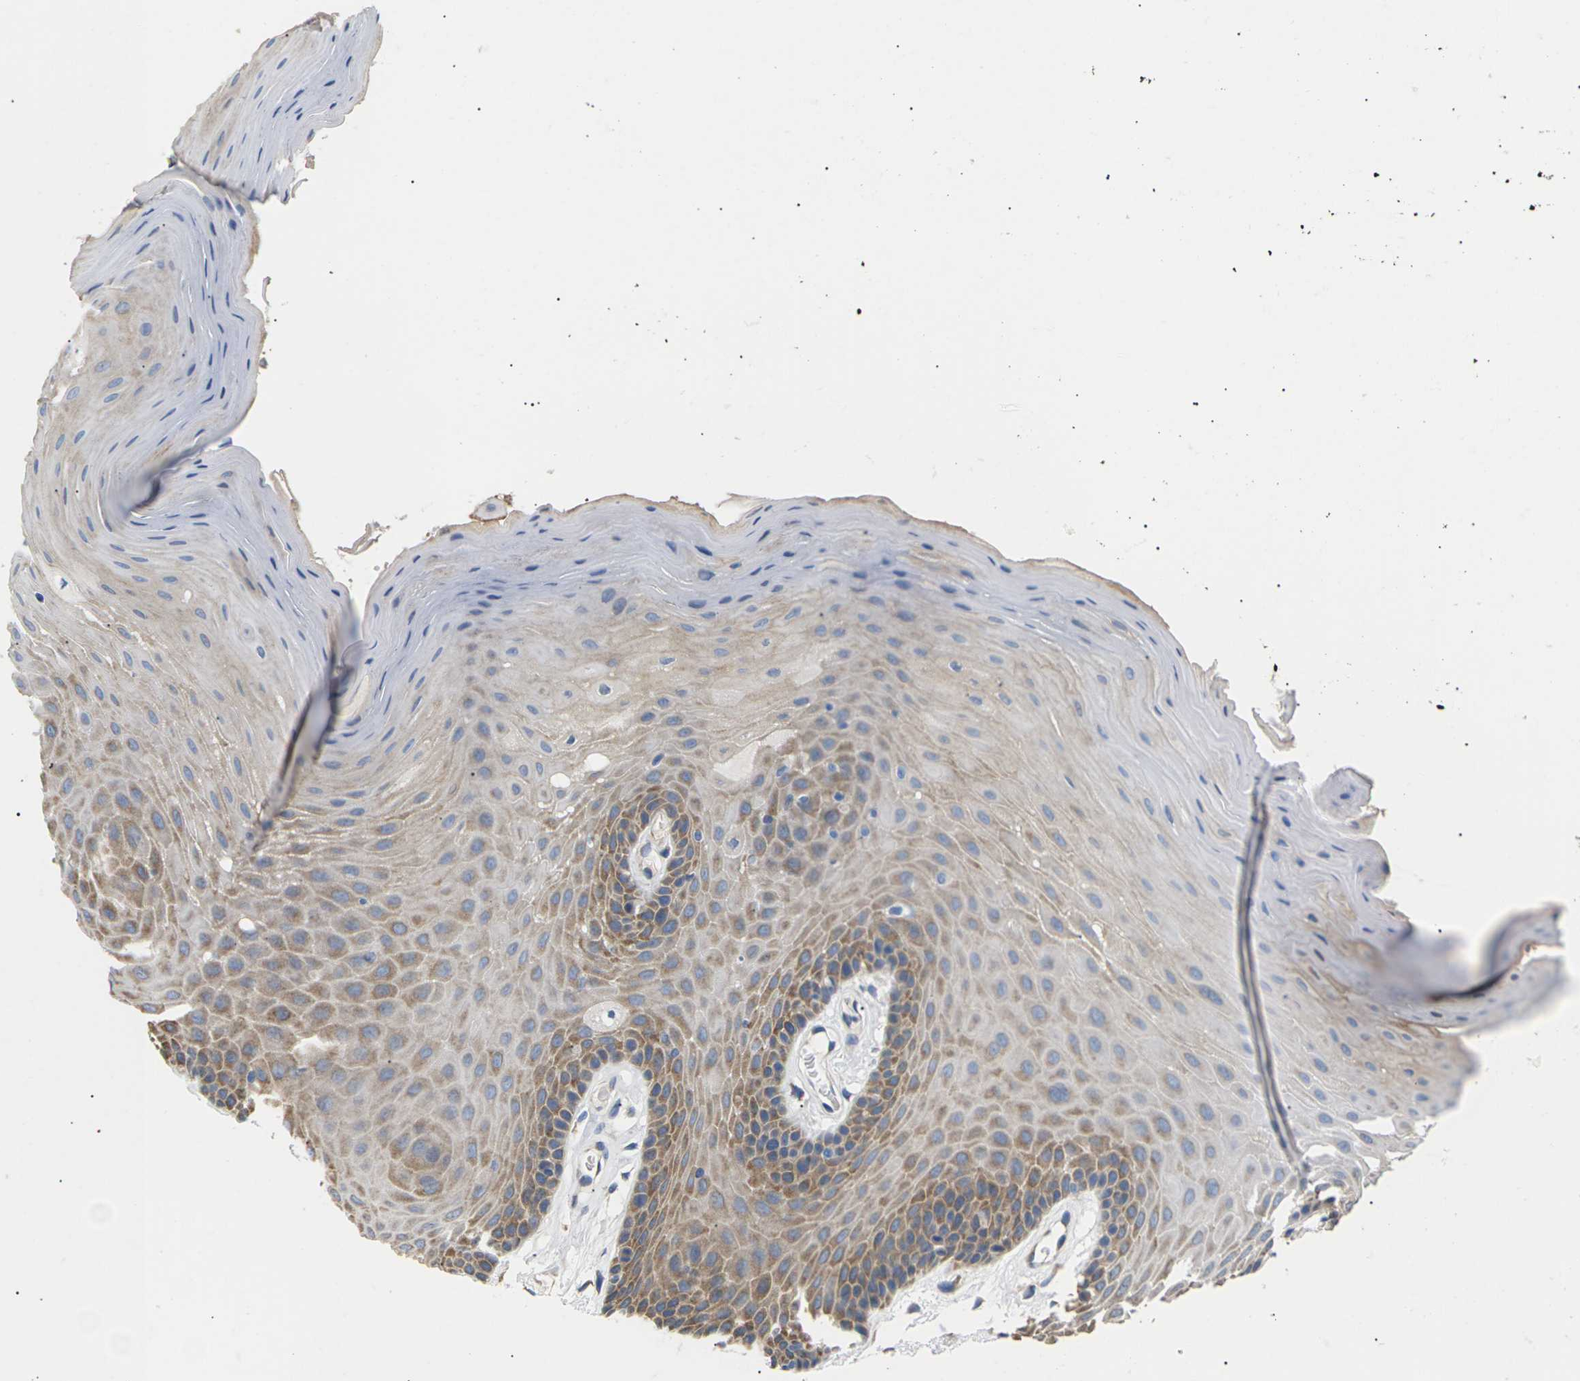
{"staining": {"intensity": "moderate", "quantity": ">75%", "location": "cytoplasmic/membranous"}, "tissue": "oral mucosa", "cell_type": "Squamous epithelial cells", "image_type": "normal", "snomed": [{"axis": "morphology", "description": "Normal tissue, NOS"}, {"axis": "morphology", "description": "Squamous cell carcinoma, NOS"}, {"axis": "topography", "description": "Skeletal muscle"}, {"axis": "topography", "description": "Adipose tissue"}, {"axis": "topography", "description": "Vascular tissue"}, {"axis": "topography", "description": "Oral tissue"}, {"axis": "topography", "description": "Peripheral nerve tissue"}, {"axis": "topography", "description": "Head-Neck"}], "caption": "Immunohistochemical staining of normal human oral mucosa exhibits medium levels of moderate cytoplasmic/membranous staining in about >75% of squamous epithelial cells. (IHC, brightfield microscopy, high magnification).", "gene": "KLHDC8B", "patient": {"sex": "male", "age": 71}}